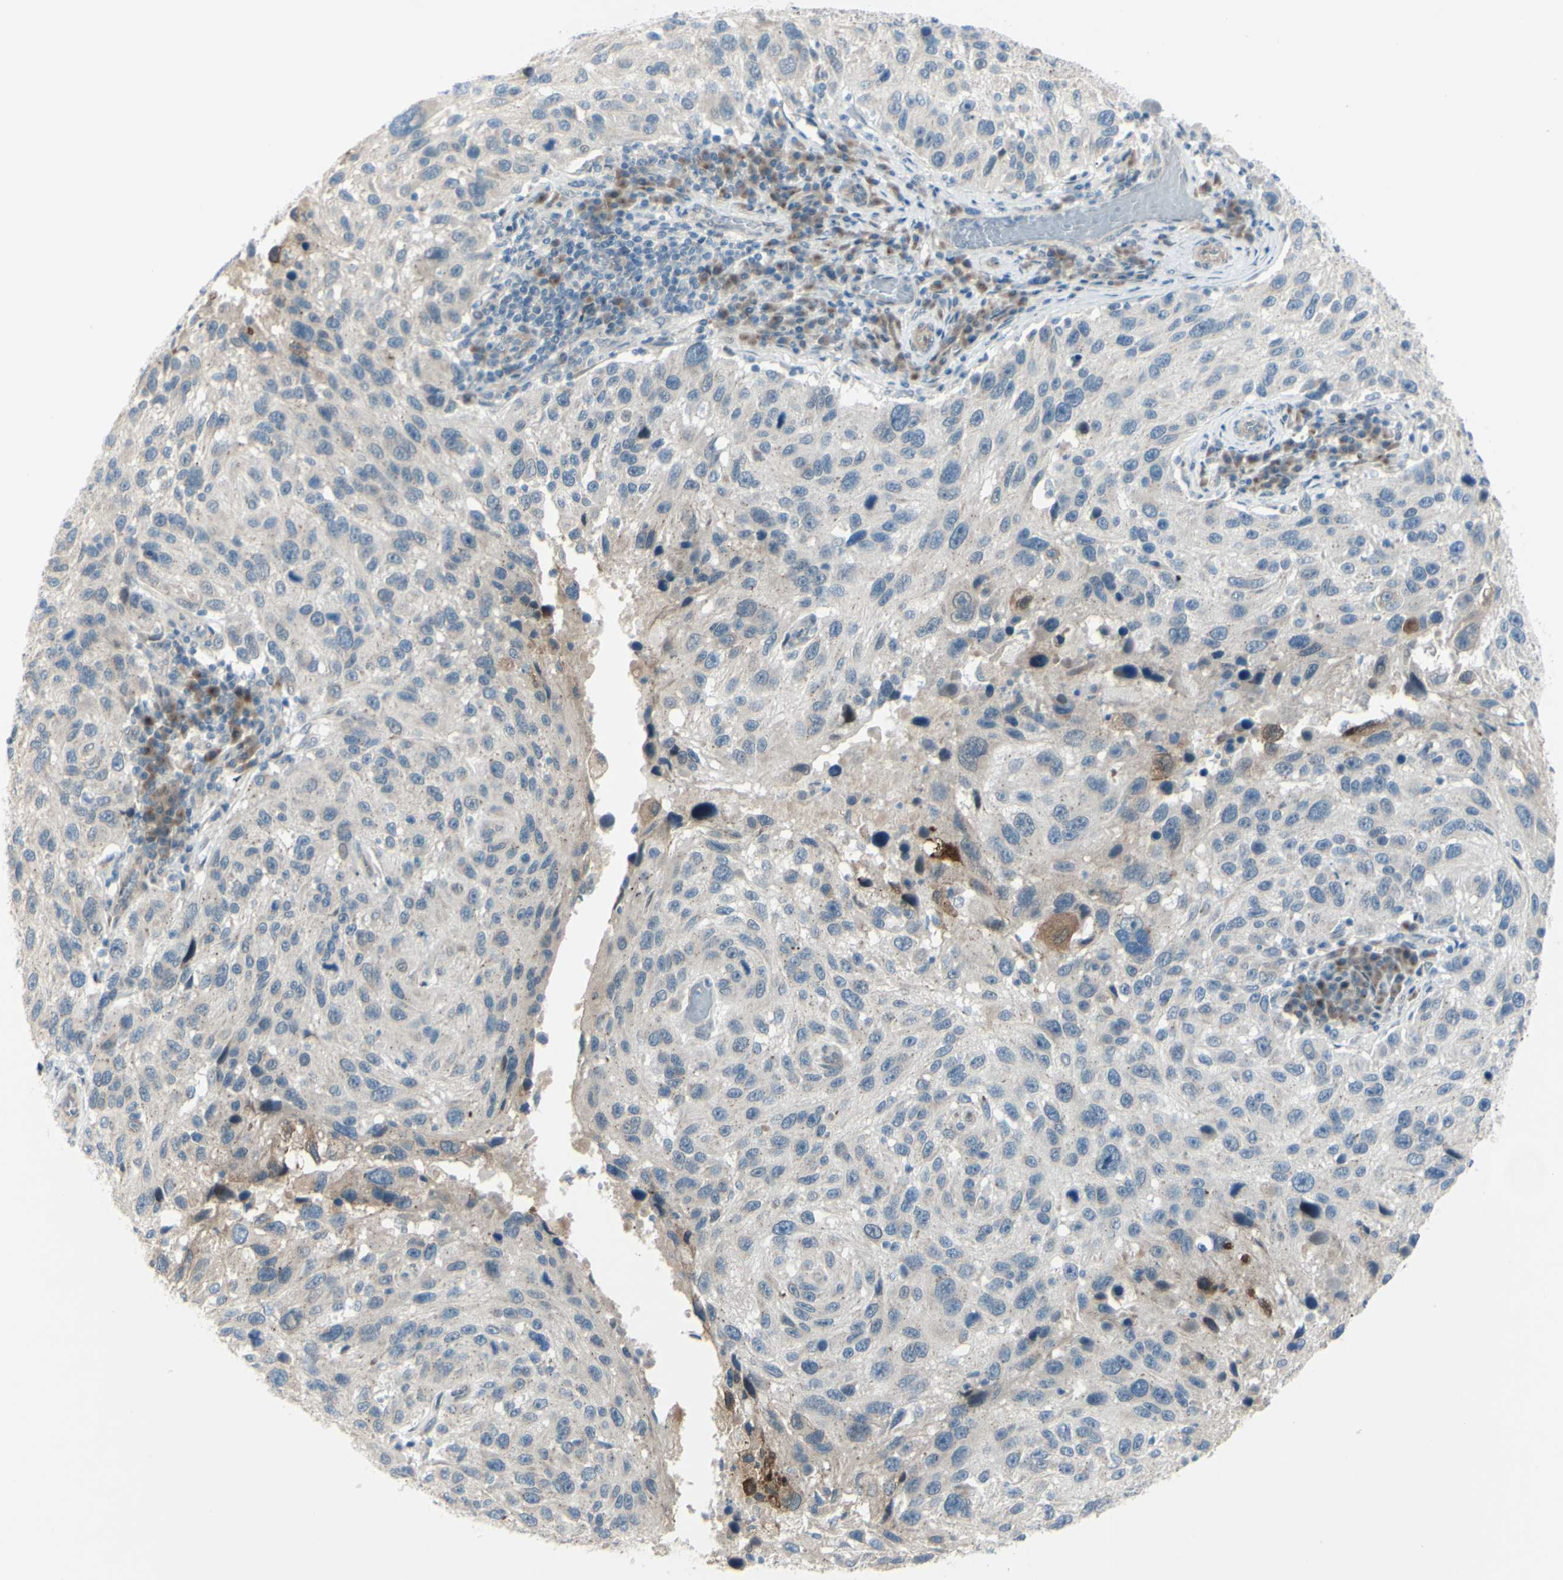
{"staining": {"intensity": "weak", "quantity": "<25%", "location": "cytoplasmic/membranous"}, "tissue": "melanoma", "cell_type": "Tumor cells", "image_type": "cancer", "snomed": [{"axis": "morphology", "description": "Malignant melanoma, NOS"}, {"axis": "topography", "description": "Skin"}], "caption": "High power microscopy photomicrograph of an immunohistochemistry photomicrograph of malignant melanoma, revealing no significant expression in tumor cells.", "gene": "LRRK1", "patient": {"sex": "male", "age": 53}}